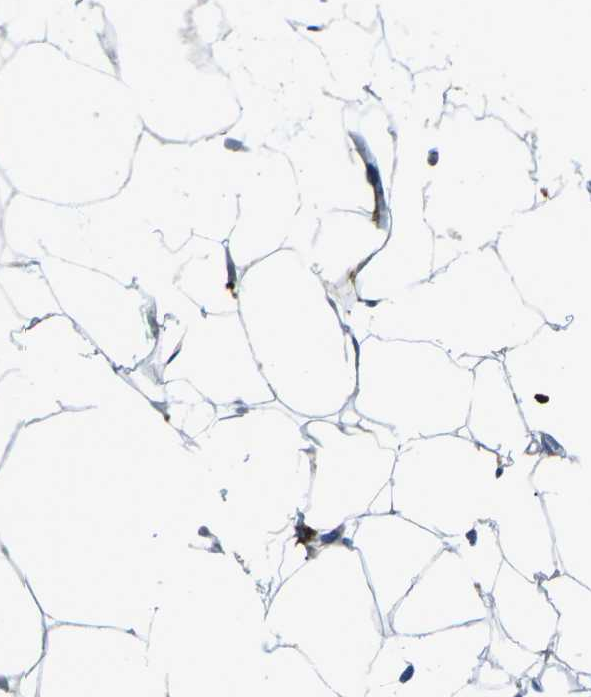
{"staining": {"intensity": "negative", "quantity": "none", "location": "none"}, "tissue": "adipose tissue", "cell_type": "Adipocytes", "image_type": "normal", "snomed": [{"axis": "morphology", "description": "Normal tissue, NOS"}, {"axis": "topography", "description": "Breast"}, {"axis": "topography", "description": "Soft tissue"}], "caption": "Adipocytes are negative for brown protein staining in benign adipose tissue.", "gene": "CDK17", "patient": {"sex": "female", "age": 75}}